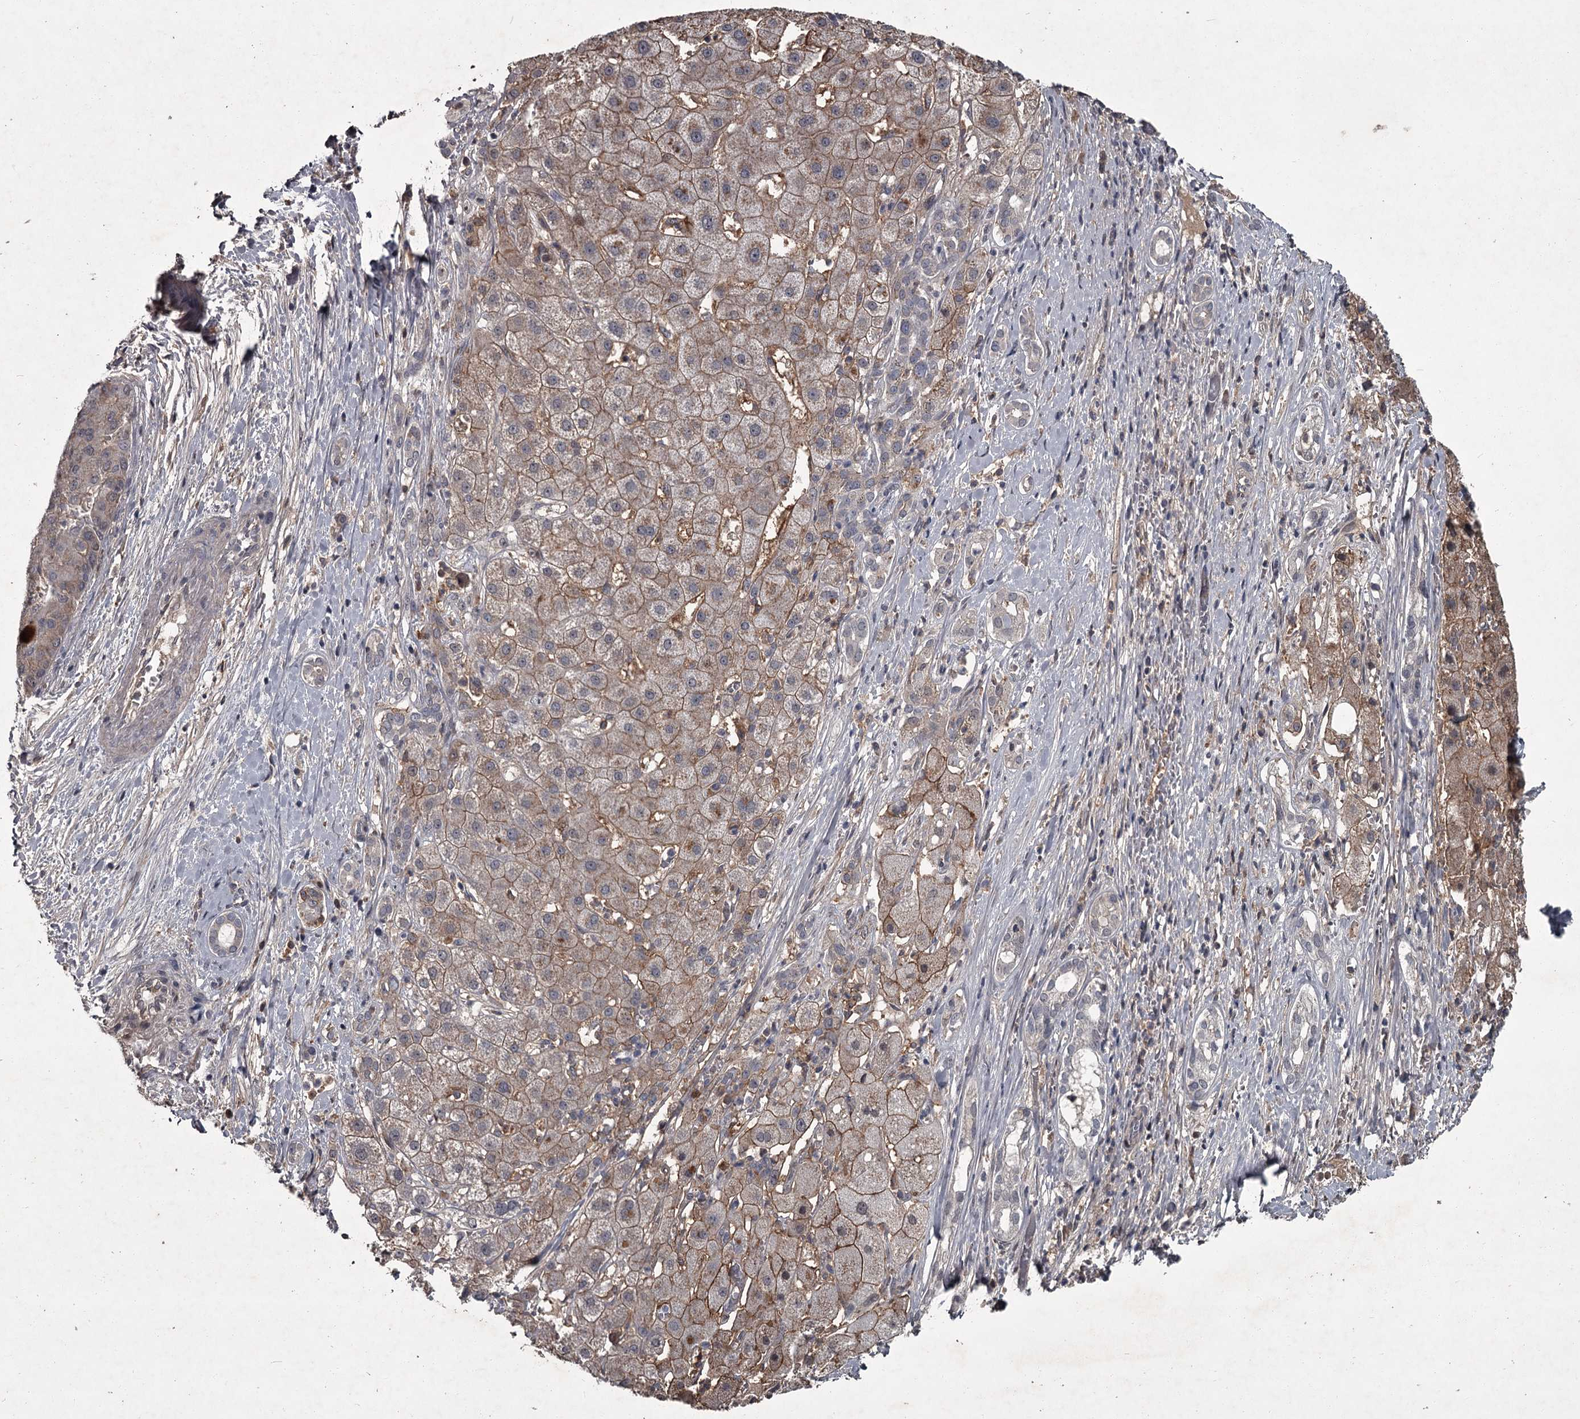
{"staining": {"intensity": "weak", "quantity": ">75%", "location": "cytoplasmic/membranous"}, "tissue": "liver cancer", "cell_type": "Tumor cells", "image_type": "cancer", "snomed": [{"axis": "morphology", "description": "Carcinoma, Hepatocellular, NOS"}, {"axis": "topography", "description": "Liver"}], "caption": "Liver cancer was stained to show a protein in brown. There is low levels of weak cytoplasmic/membranous staining in approximately >75% of tumor cells.", "gene": "FLVCR2", "patient": {"sex": "male", "age": 65}}